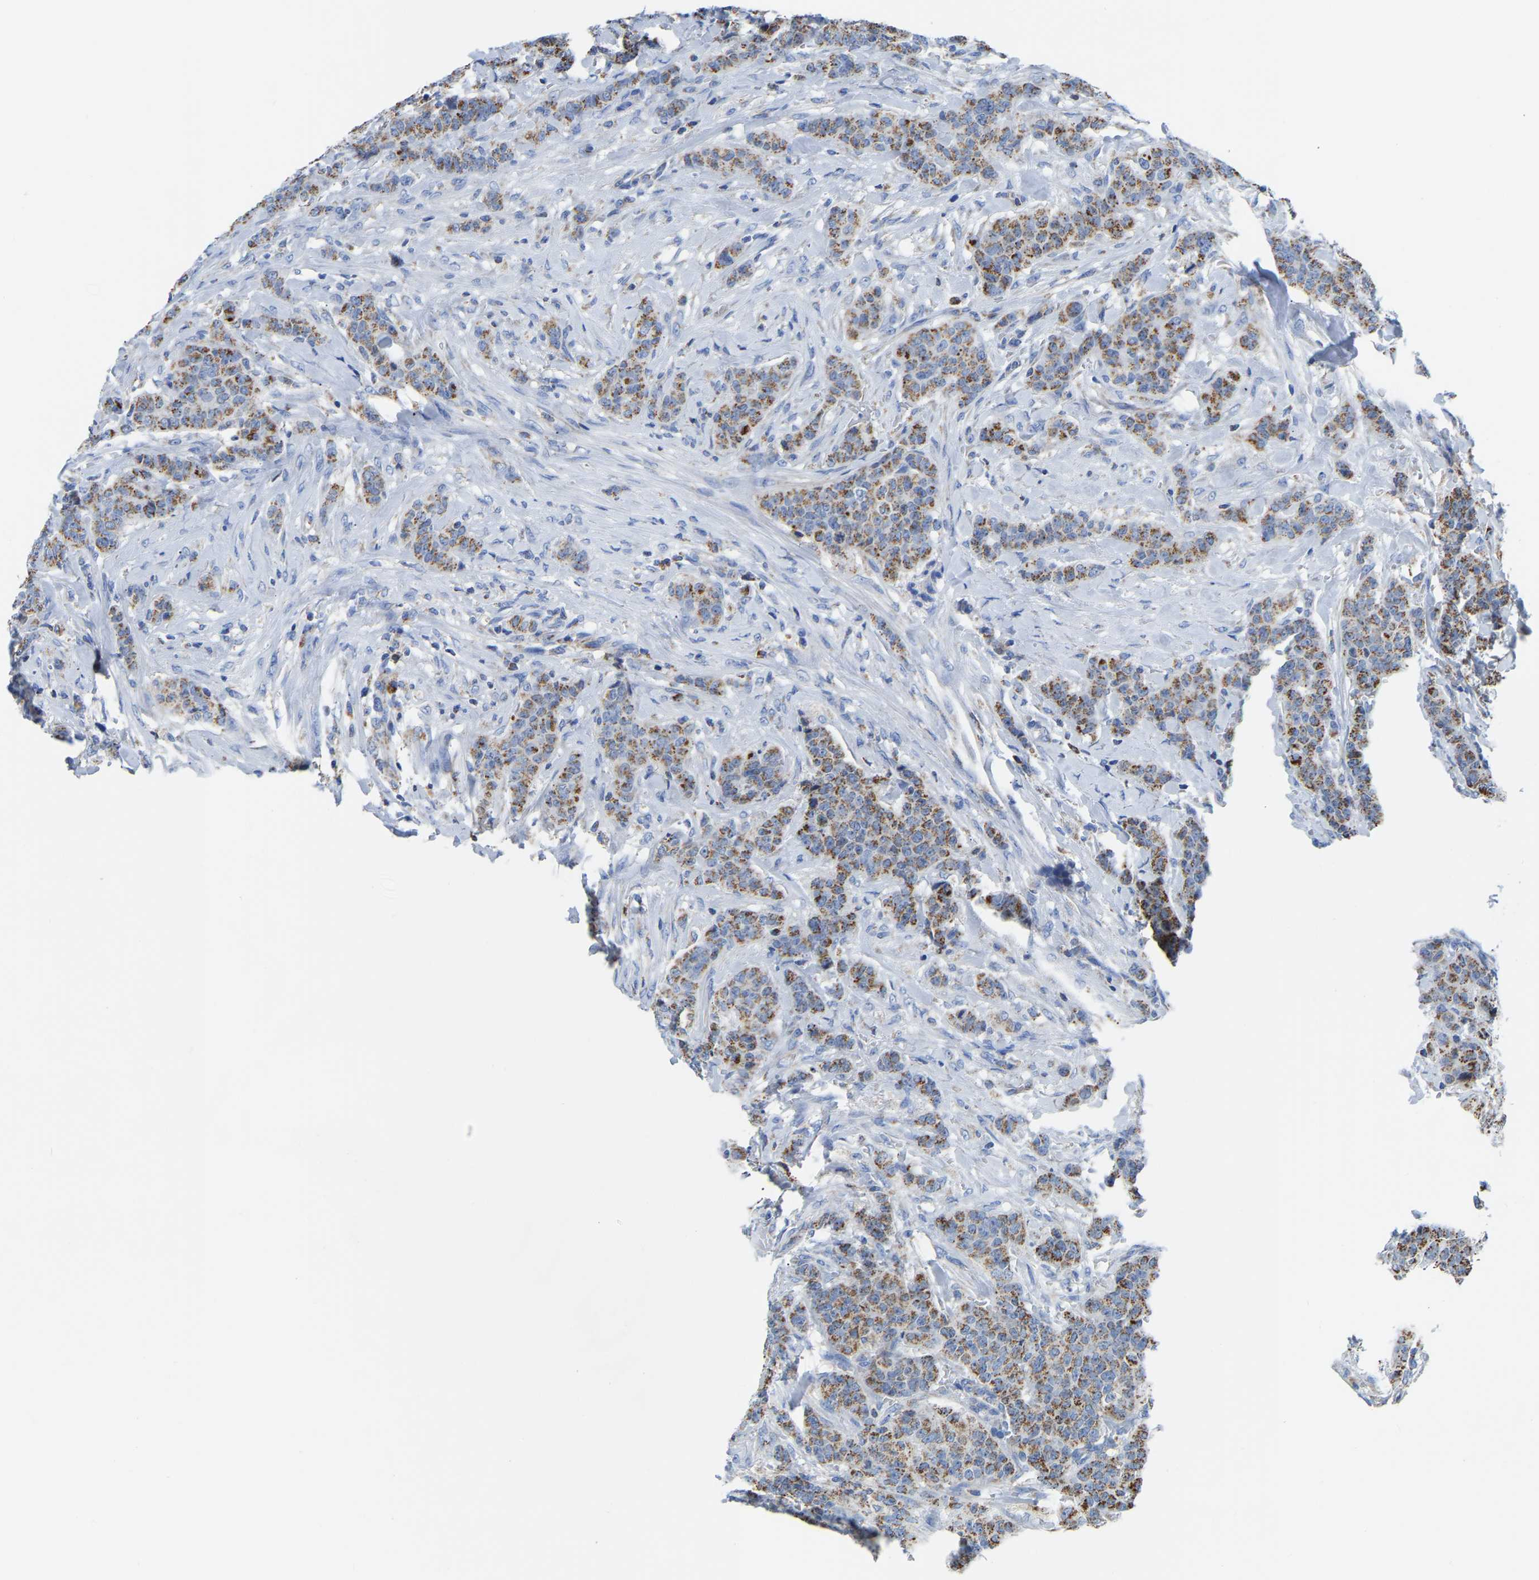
{"staining": {"intensity": "moderate", "quantity": ">75%", "location": "cytoplasmic/membranous"}, "tissue": "breast cancer", "cell_type": "Tumor cells", "image_type": "cancer", "snomed": [{"axis": "morphology", "description": "Normal tissue, NOS"}, {"axis": "morphology", "description": "Duct carcinoma"}, {"axis": "topography", "description": "Breast"}], "caption": "An immunohistochemistry histopathology image of tumor tissue is shown. Protein staining in brown highlights moderate cytoplasmic/membranous positivity in breast cancer (intraductal carcinoma) within tumor cells.", "gene": "ETFA", "patient": {"sex": "female", "age": 40}}